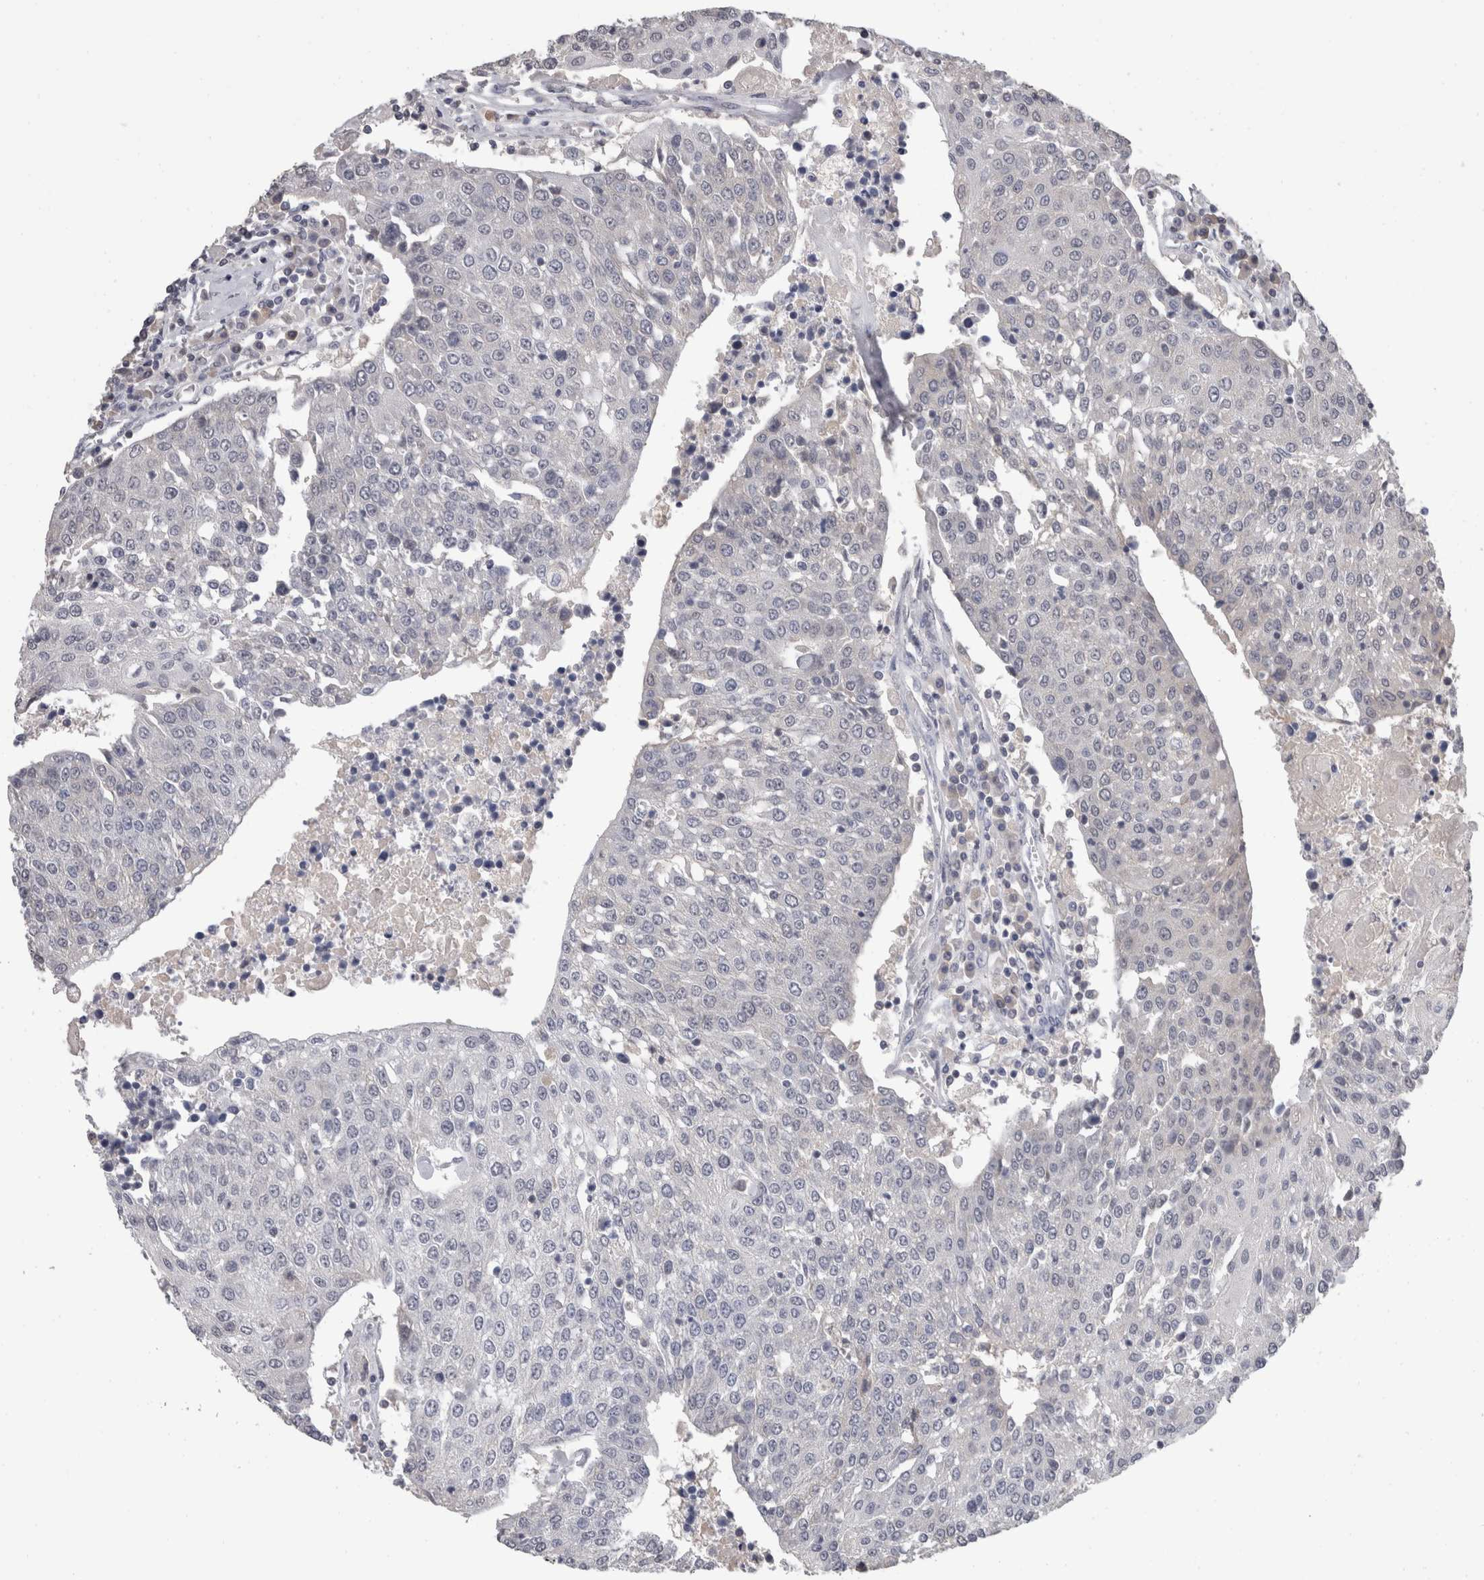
{"staining": {"intensity": "negative", "quantity": "none", "location": "none"}, "tissue": "urothelial cancer", "cell_type": "Tumor cells", "image_type": "cancer", "snomed": [{"axis": "morphology", "description": "Urothelial carcinoma, High grade"}, {"axis": "topography", "description": "Urinary bladder"}], "caption": "The micrograph reveals no staining of tumor cells in high-grade urothelial carcinoma. The staining is performed using DAB brown chromogen with nuclei counter-stained in using hematoxylin.", "gene": "DDX17", "patient": {"sex": "female", "age": 85}}